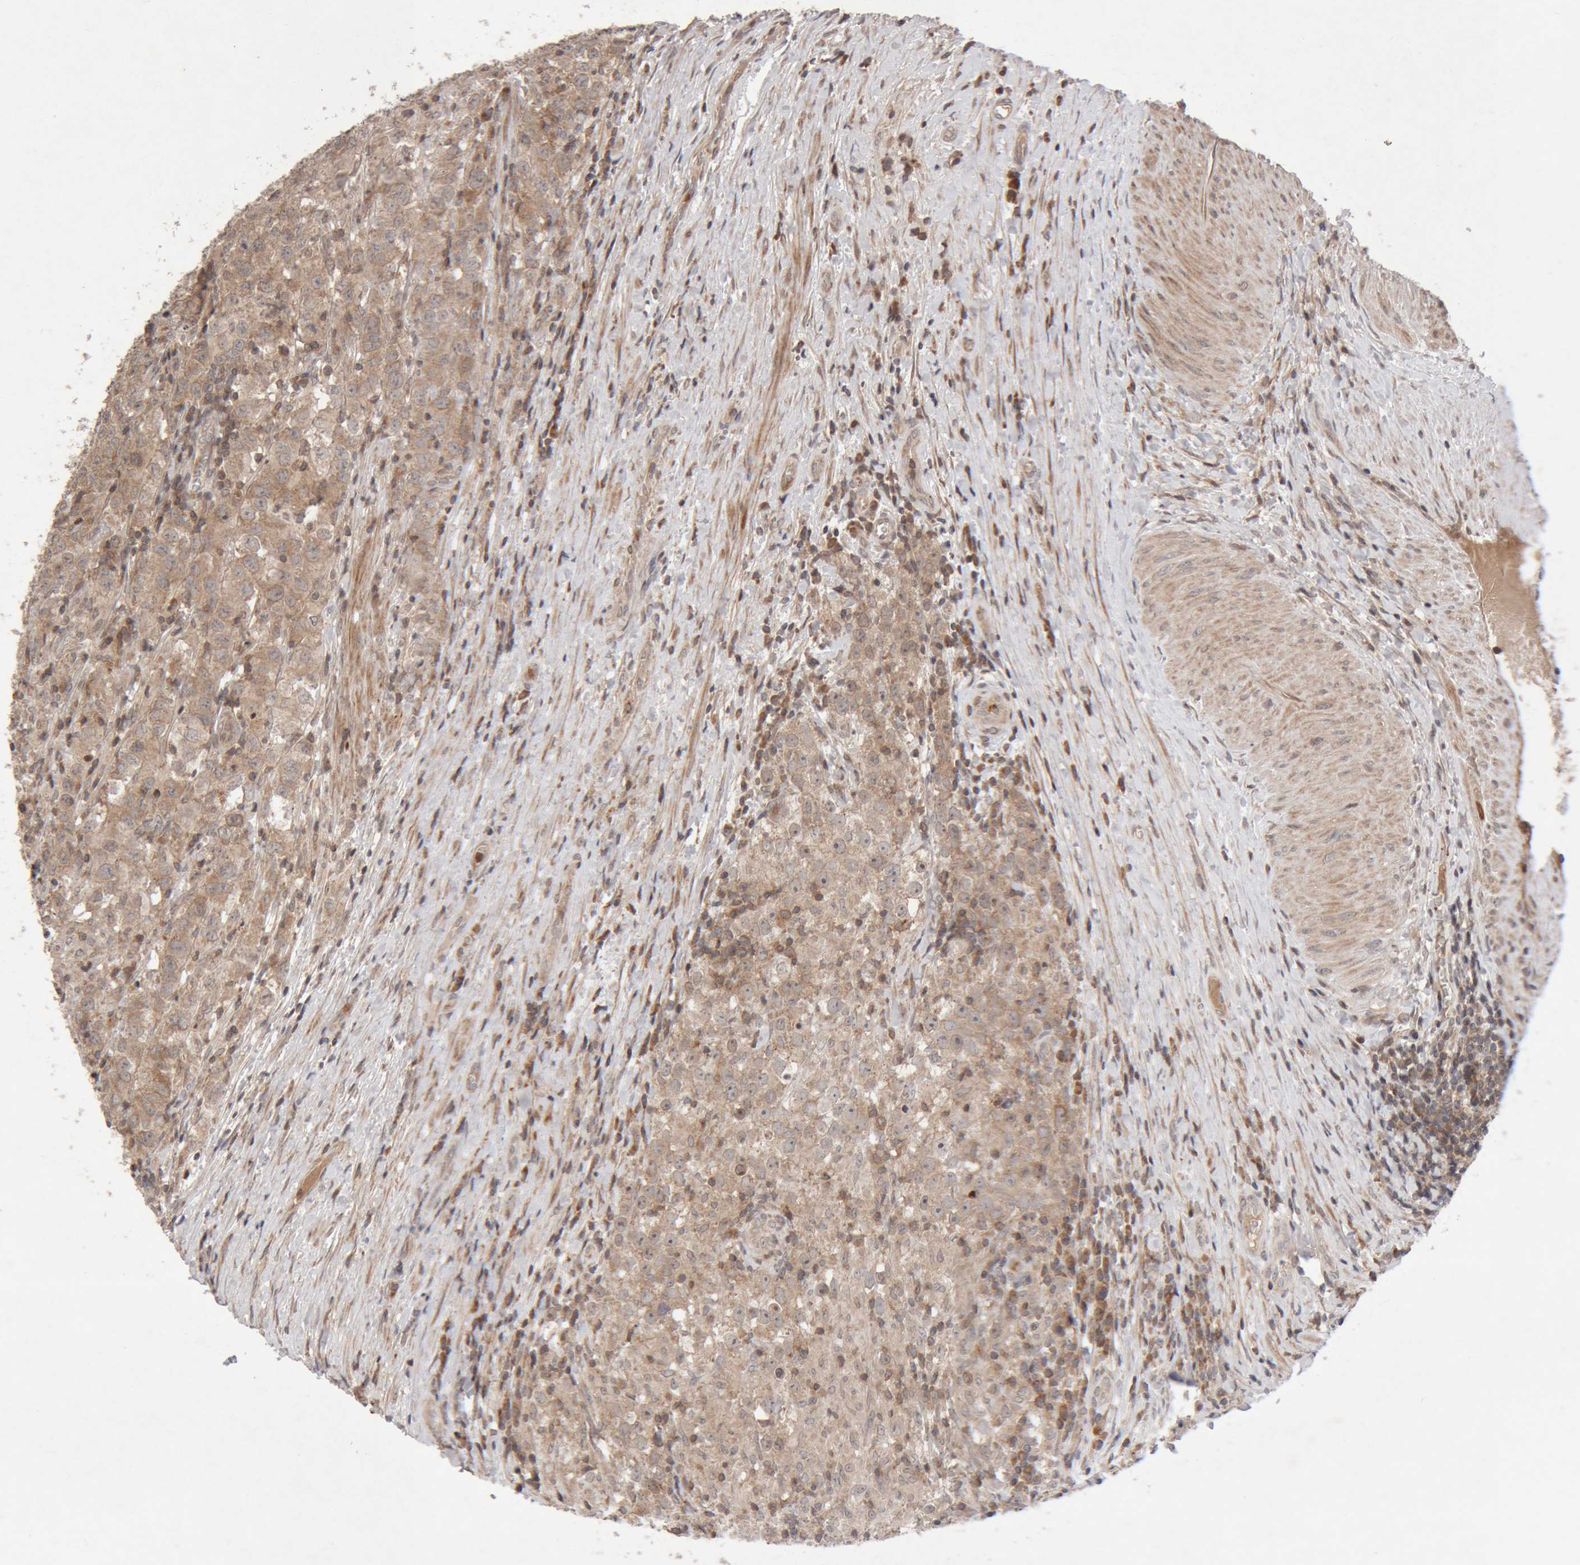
{"staining": {"intensity": "weak", "quantity": ">75%", "location": "cytoplasmic/membranous"}, "tissue": "testis cancer", "cell_type": "Tumor cells", "image_type": "cancer", "snomed": [{"axis": "morphology", "description": "Seminoma, NOS"}, {"axis": "morphology", "description": "Carcinoma, Embryonal, NOS"}, {"axis": "topography", "description": "Testis"}], "caption": "A brown stain highlights weak cytoplasmic/membranous expression of a protein in testis cancer (seminoma) tumor cells.", "gene": "KIF21B", "patient": {"sex": "male", "age": 43}}